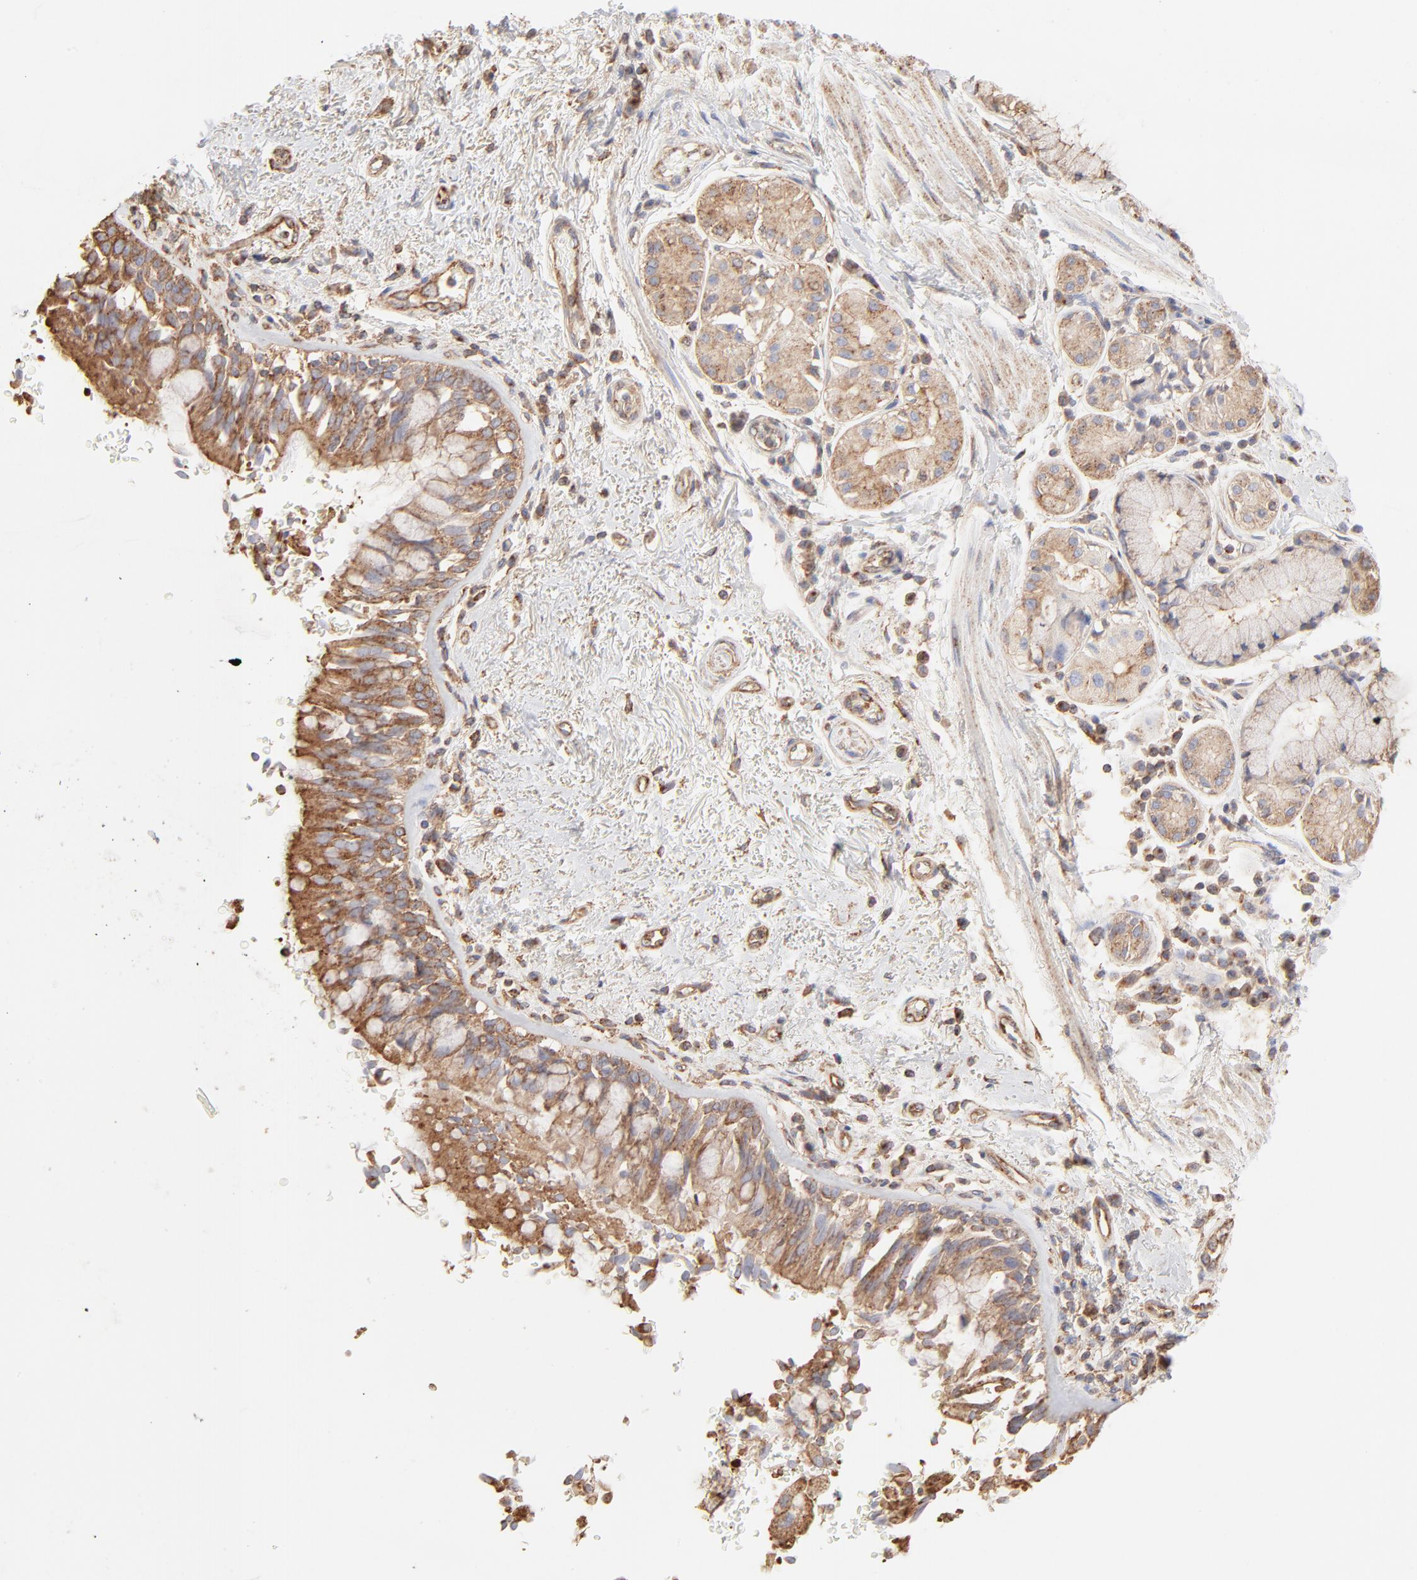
{"staining": {"intensity": "moderate", "quantity": ">75%", "location": "cytoplasmic/membranous"}, "tissue": "bronchus", "cell_type": "Respiratory epithelial cells", "image_type": "normal", "snomed": [{"axis": "morphology", "description": "Normal tissue, NOS"}, {"axis": "morphology", "description": "Adenocarcinoma, NOS"}, {"axis": "topography", "description": "Bronchus"}, {"axis": "topography", "description": "Lung"}], "caption": "Moderate cytoplasmic/membranous staining for a protein is identified in approximately >75% of respiratory epithelial cells of unremarkable bronchus using immunohistochemistry.", "gene": "CLTB", "patient": {"sex": "male", "age": 71}}